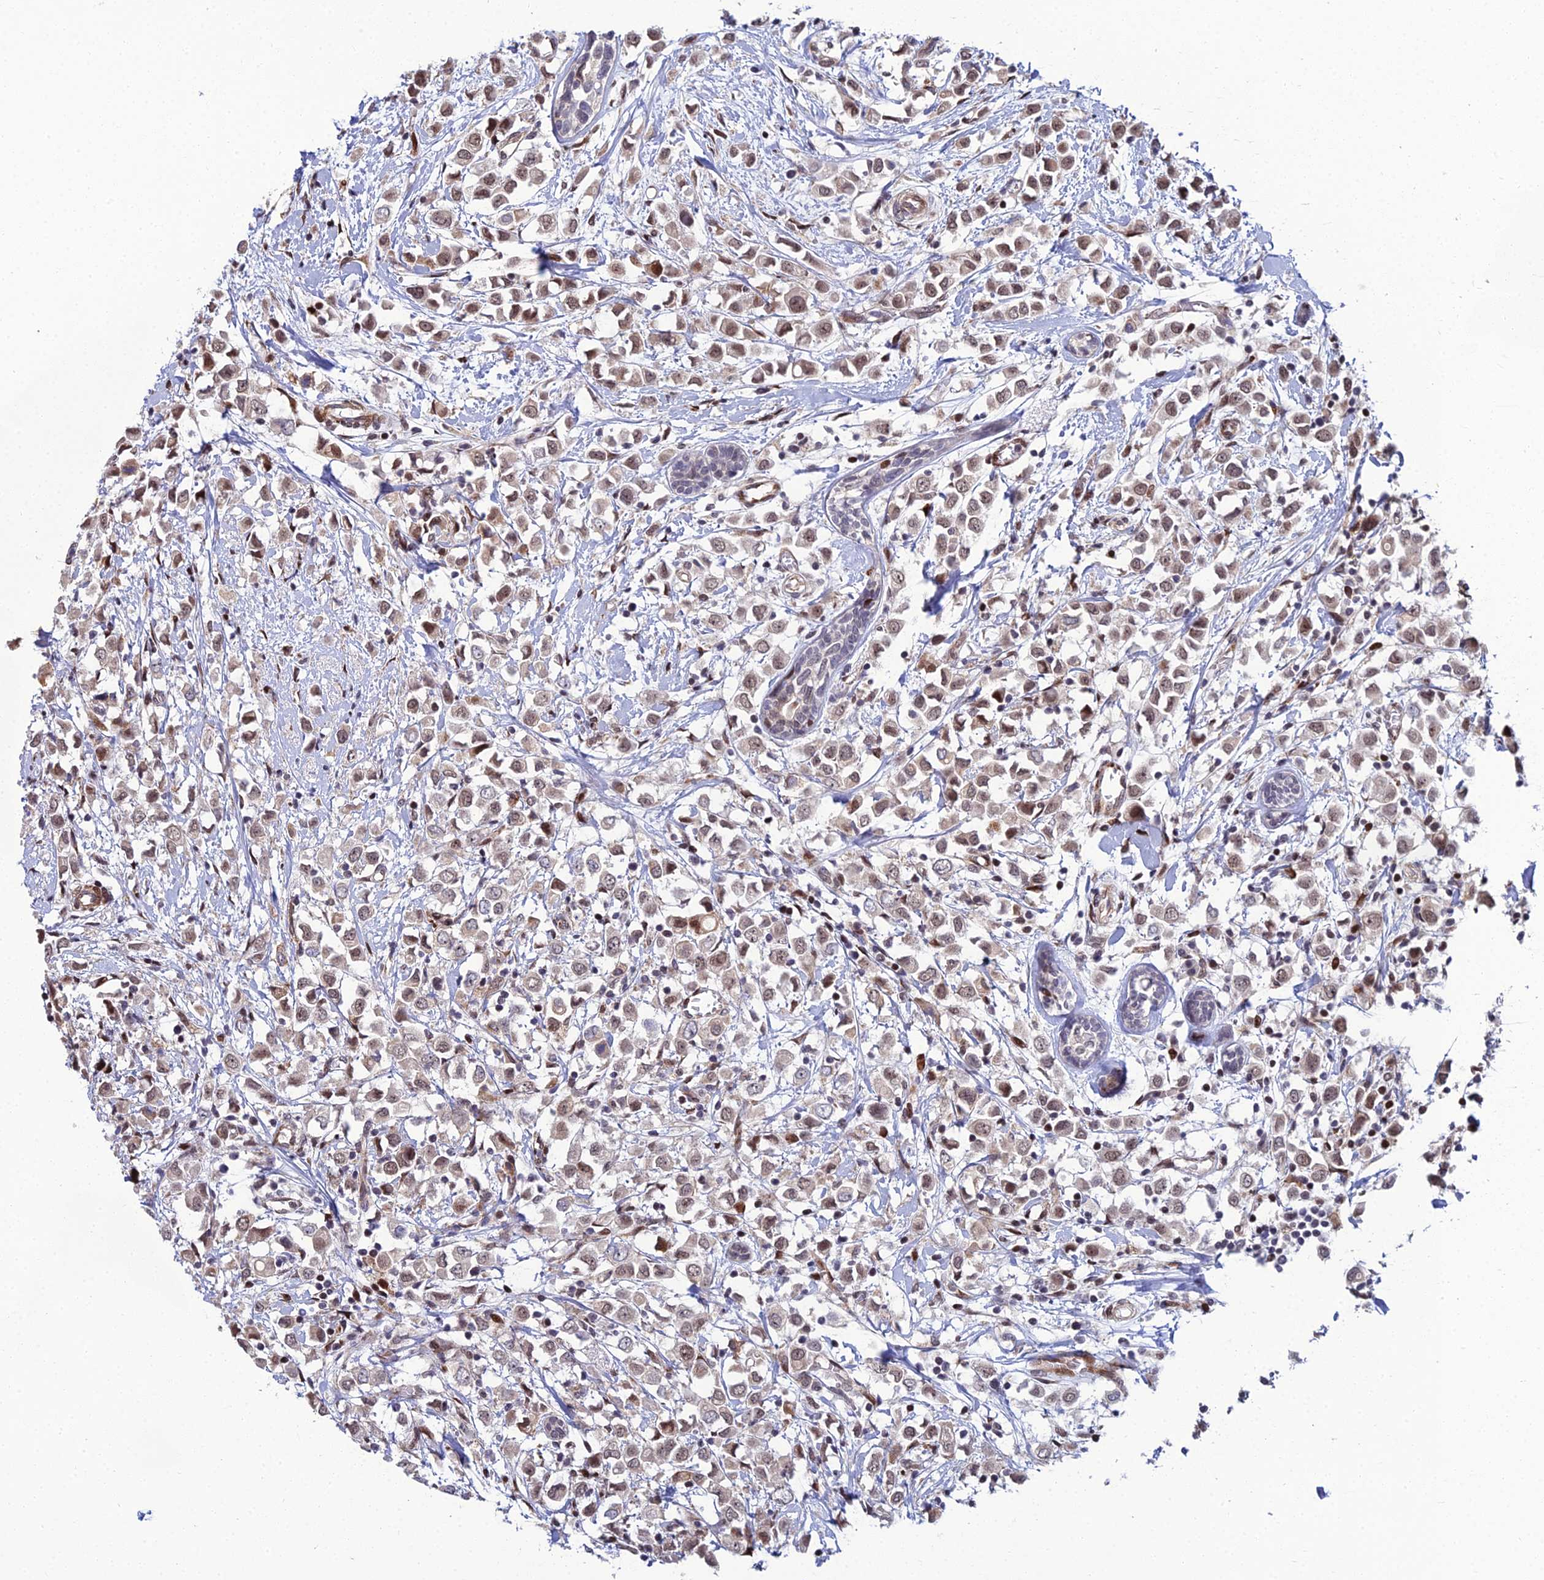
{"staining": {"intensity": "moderate", "quantity": ">75%", "location": "nuclear"}, "tissue": "breast cancer", "cell_type": "Tumor cells", "image_type": "cancer", "snomed": [{"axis": "morphology", "description": "Duct carcinoma"}, {"axis": "topography", "description": "Breast"}], "caption": "Breast cancer stained with immunohistochemistry (IHC) demonstrates moderate nuclear positivity in approximately >75% of tumor cells.", "gene": "ZNF668", "patient": {"sex": "female", "age": 61}}